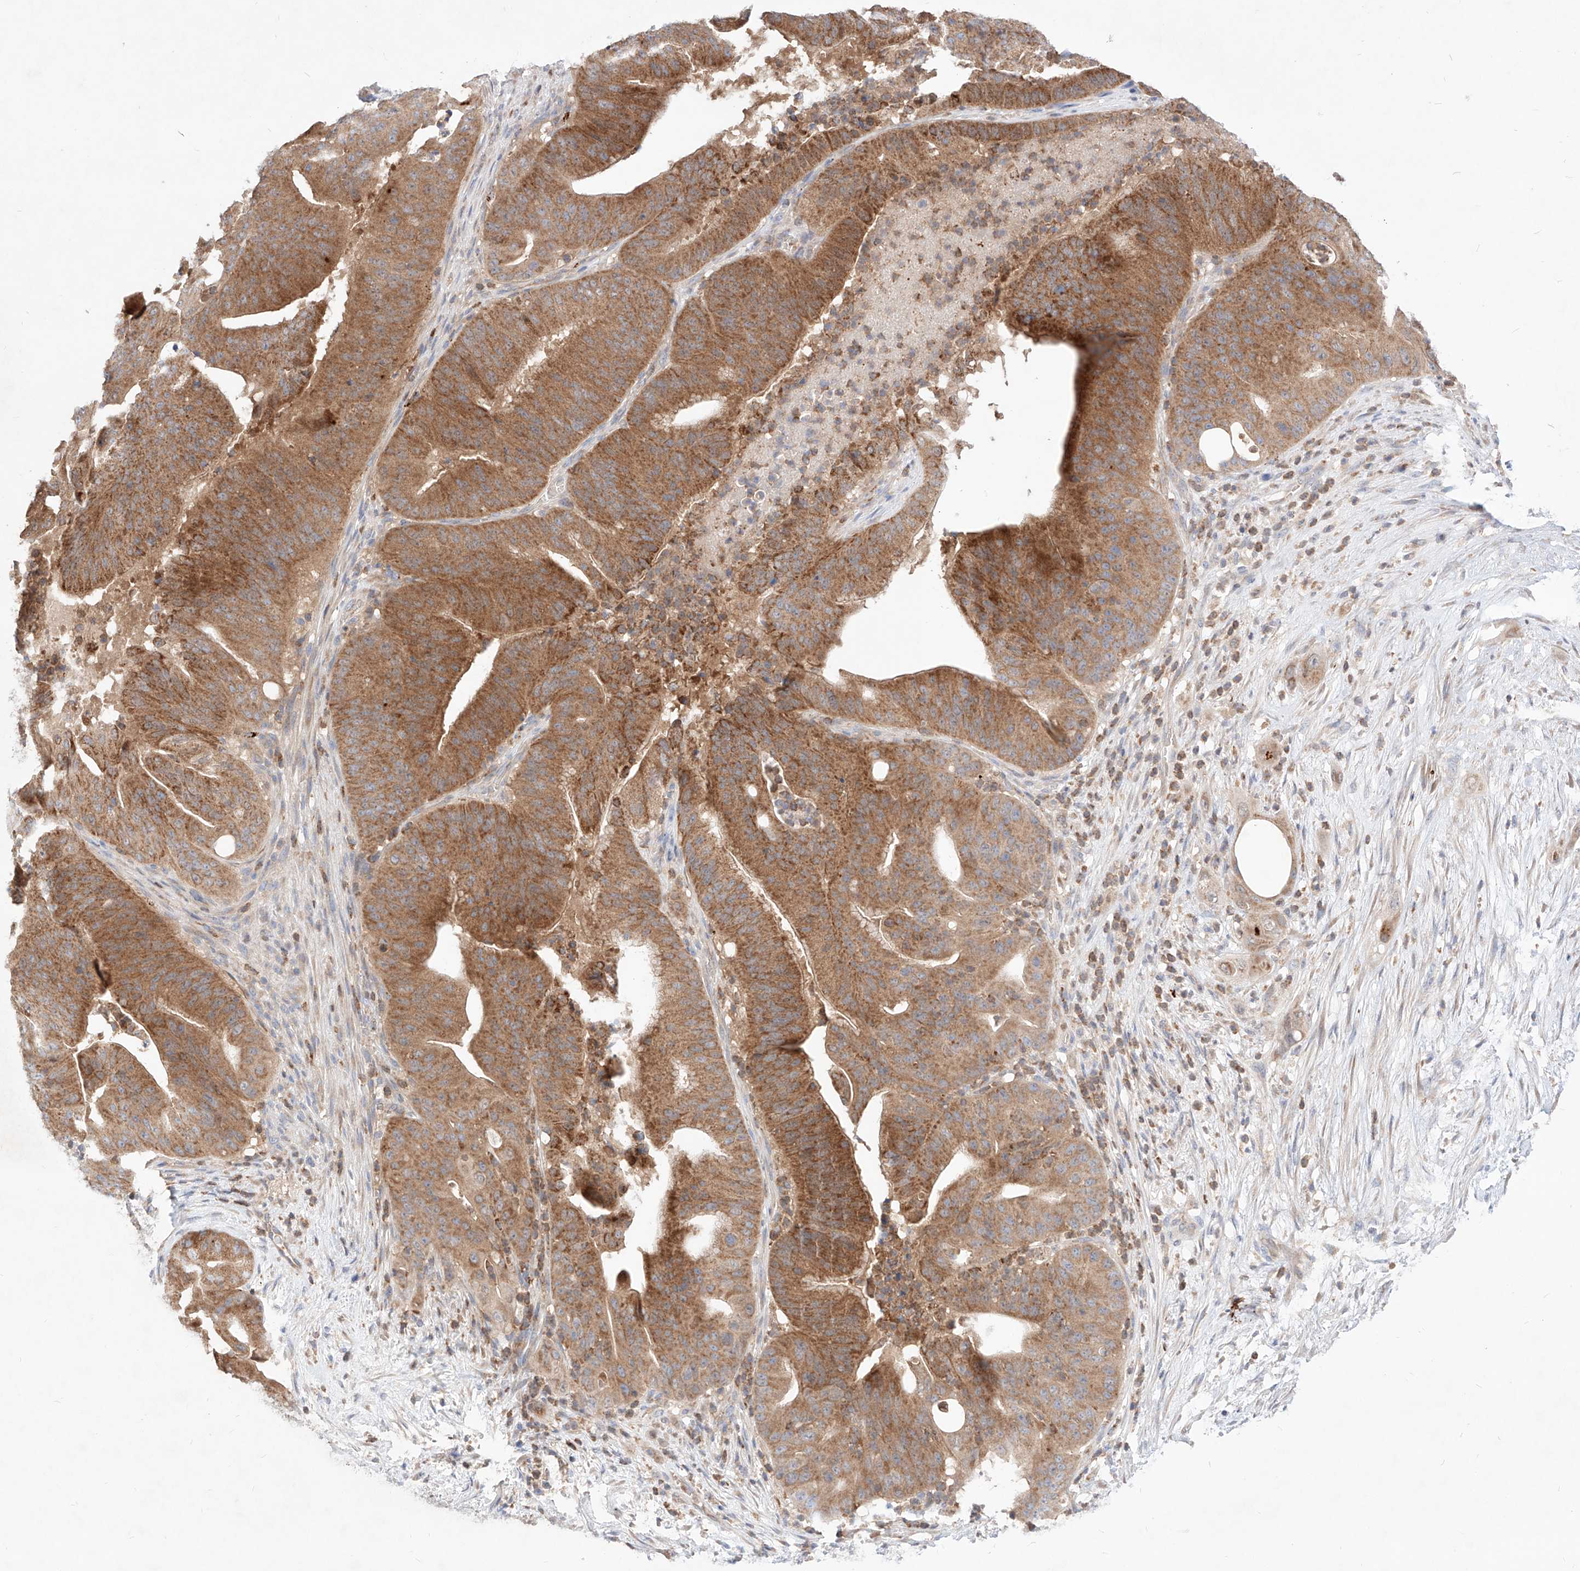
{"staining": {"intensity": "moderate", "quantity": ">75%", "location": "cytoplasmic/membranous"}, "tissue": "pancreatic cancer", "cell_type": "Tumor cells", "image_type": "cancer", "snomed": [{"axis": "morphology", "description": "Adenocarcinoma, NOS"}, {"axis": "topography", "description": "Pancreas"}], "caption": "Pancreatic cancer (adenocarcinoma) stained with a protein marker exhibits moderate staining in tumor cells.", "gene": "TSNAX", "patient": {"sex": "female", "age": 77}}